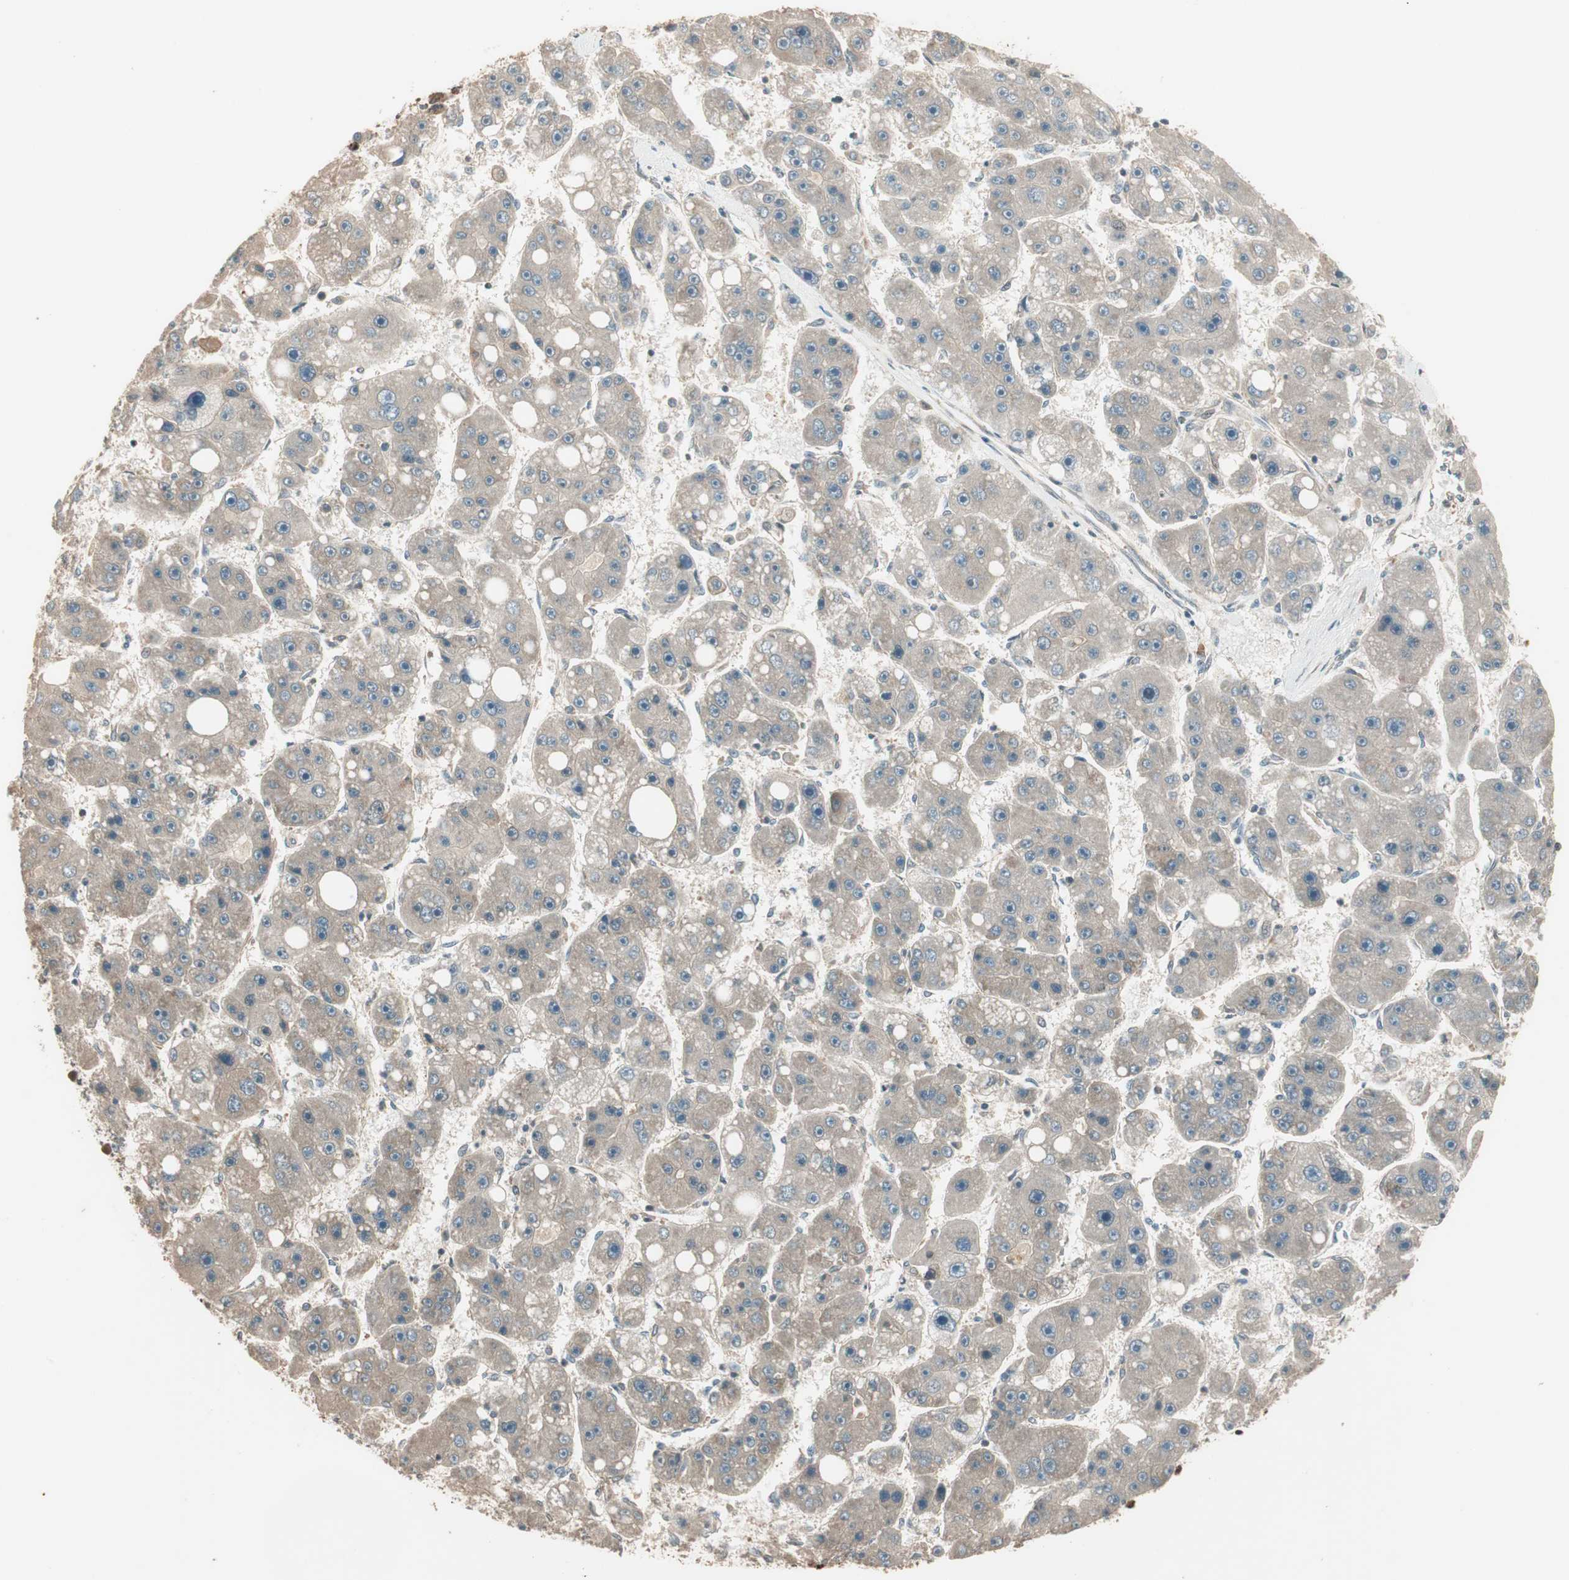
{"staining": {"intensity": "weak", "quantity": ">75%", "location": "cytoplasmic/membranous"}, "tissue": "liver cancer", "cell_type": "Tumor cells", "image_type": "cancer", "snomed": [{"axis": "morphology", "description": "Carcinoma, Hepatocellular, NOS"}, {"axis": "topography", "description": "Liver"}], "caption": "Hepatocellular carcinoma (liver) tissue exhibits weak cytoplasmic/membranous positivity in about >75% of tumor cells, visualized by immunohistochemistry. Immunohistochemistry (ihc) stains the protein of interest in brown and the nuclei are stained blue.", "gene": "CNOT4", "patient": {"sex": "female", "age": 61}}